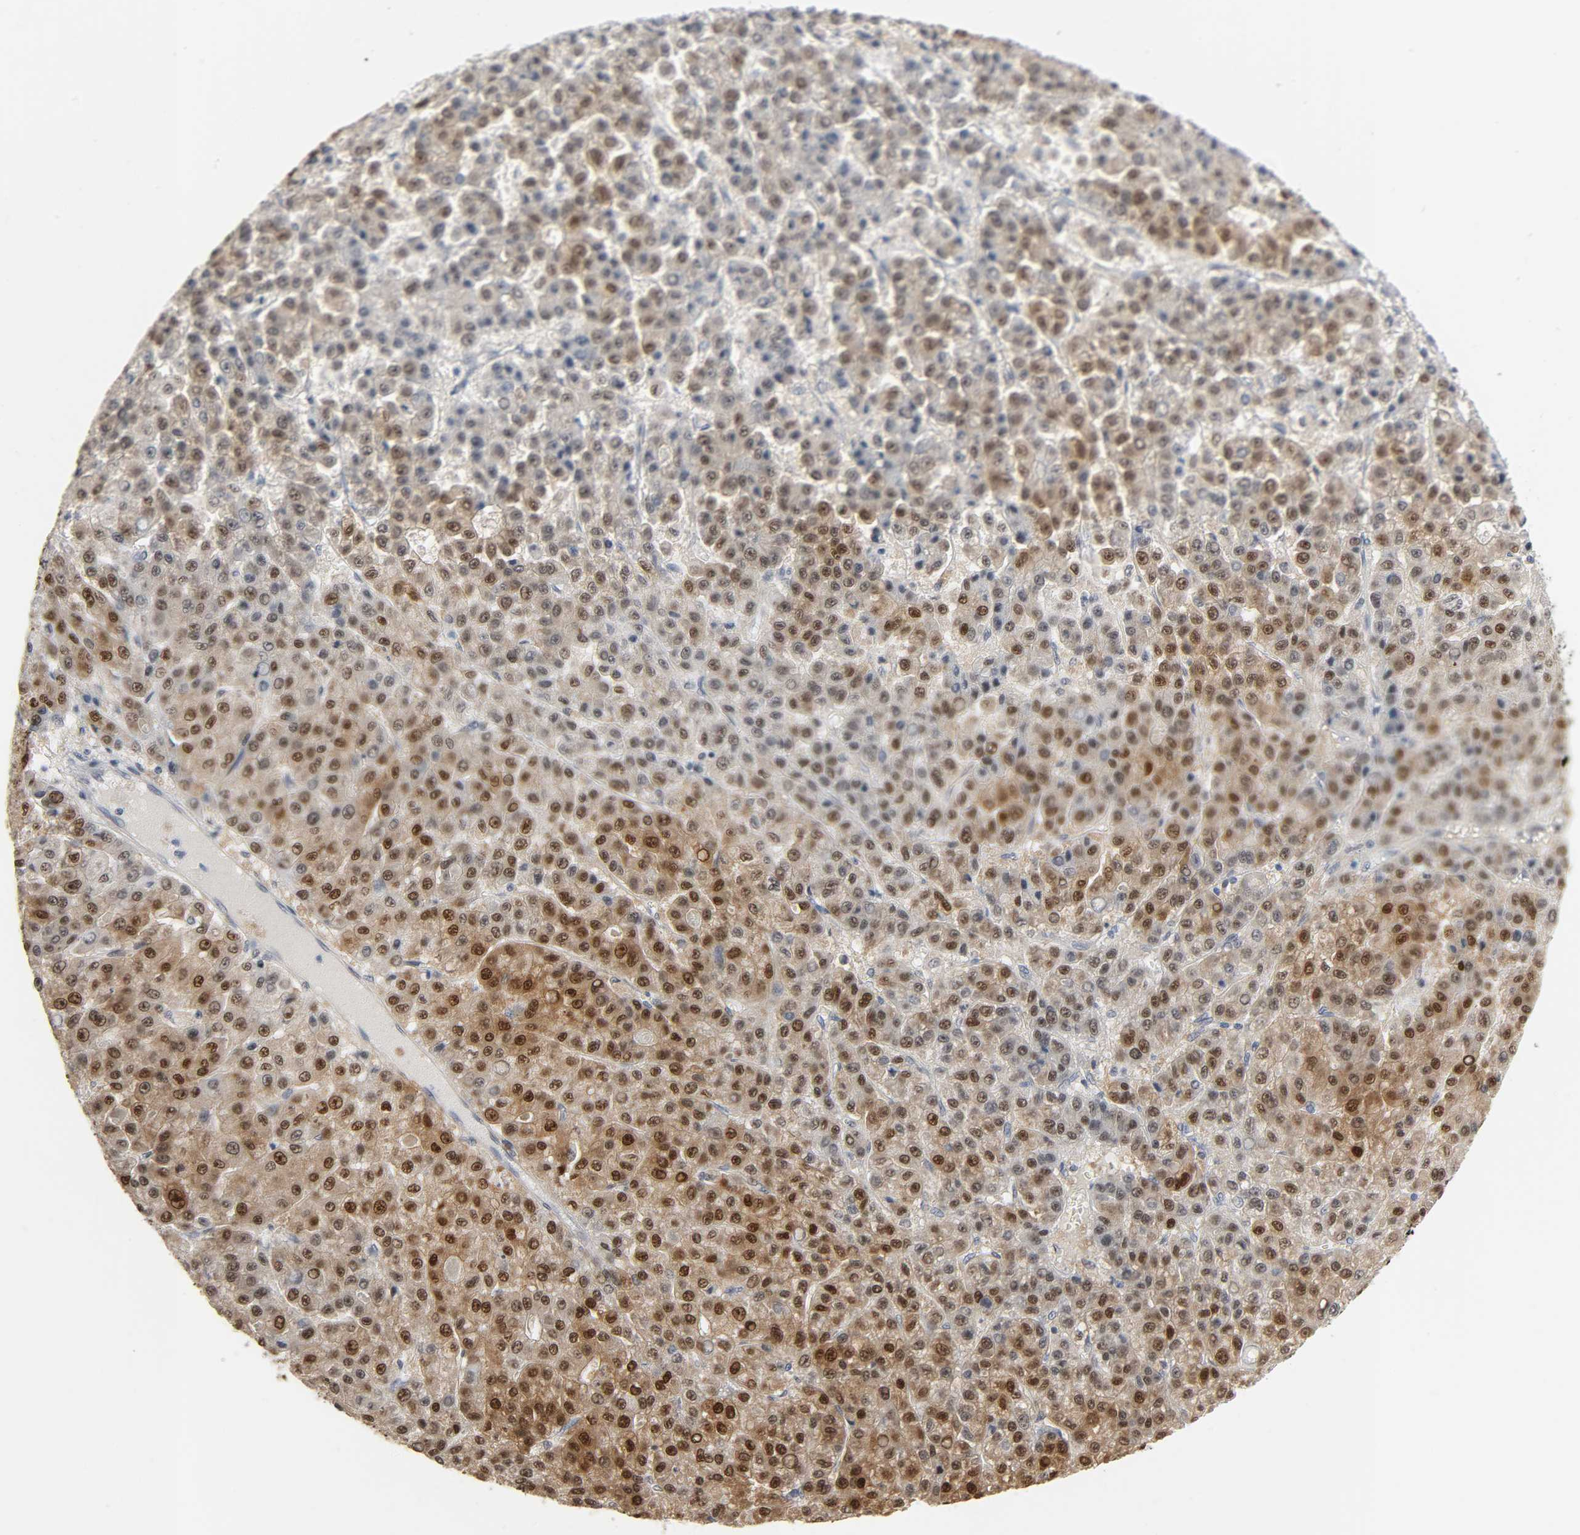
{"staining": {"intensity": "strong", "quantity": "25%-75%", "location": "cytoplasmic/membranous,nuclear"}, "tissue": "liver cancer", "cell_type": "Tumor cells", "image_type": "cancer", "snomed": [{"axis": "morphology", "description": "Carcinoma, Hepatocellular, NOS"}, {"axis": "topography", "description": "Liver"}], "caption": "Liver cancer (hepatocellular carcinoma) was stained to show a protein in brown. There is high levels of strong cytoplasmic/membranous and nuclear expression in approximately 25%-75% of tumor cells.", "gene": "ACSS2", "patient": {"sex": "male", "age": 70}}